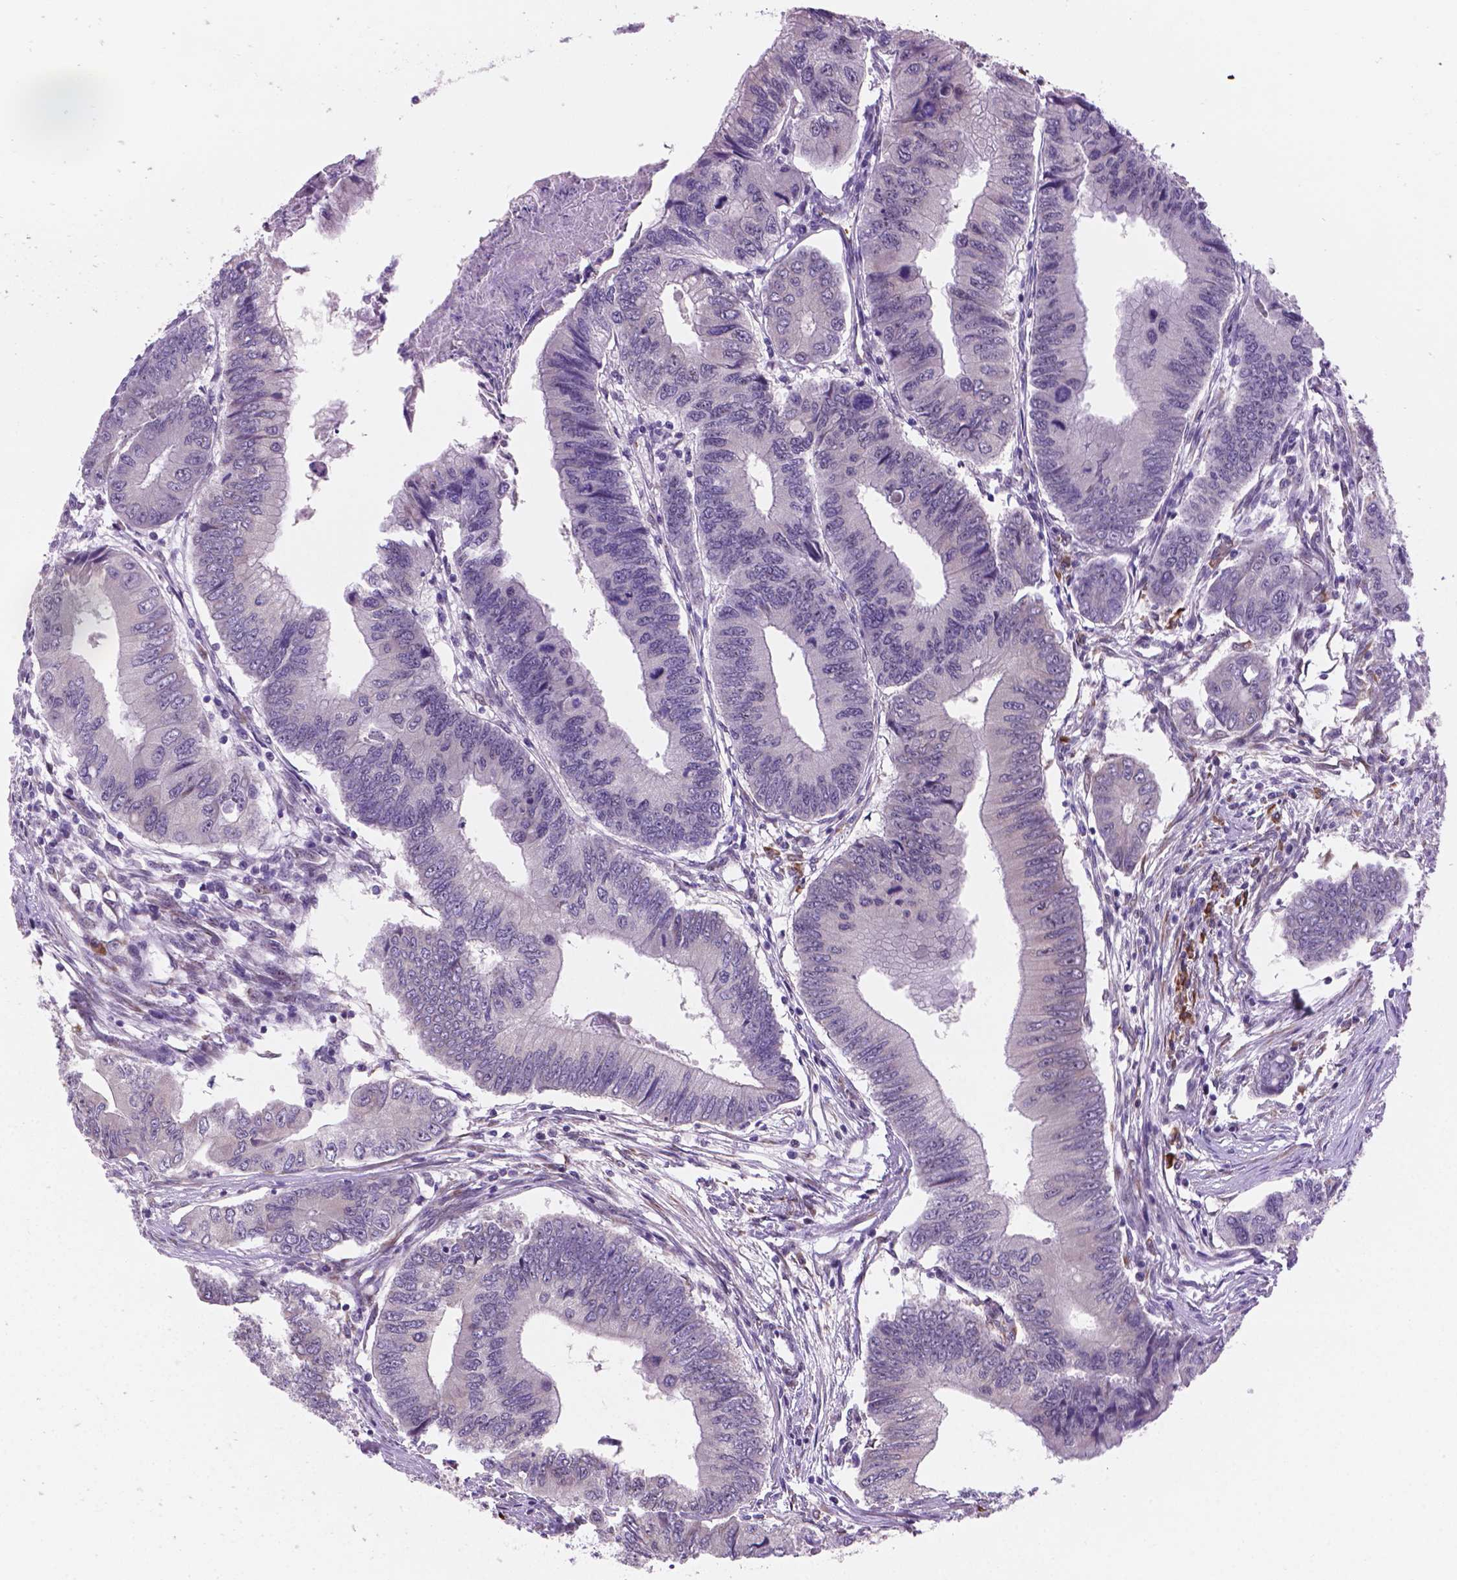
{"staining": {"intensity": "moderate", "quantity": "<25%", "location": "cytoplasmic/membranous"}, "tissue": "colorectal cancer", "cell_type": "Tumor cells", "image_type": "cancer", "snomed": [{"axis": "morphology", "description": "Adenocarcinoma, NOS"}, {"axis": "topography", "description": "Colon"}], "caption": "The photomicrograph exhibits a brown stain indicating the presence of a protein in the cytoplasmic/membranous of tumor cells in adenocarcinoma (colorectal).", "gene": "FNIP1", "patient": {"sex": "male", "age": 53}}